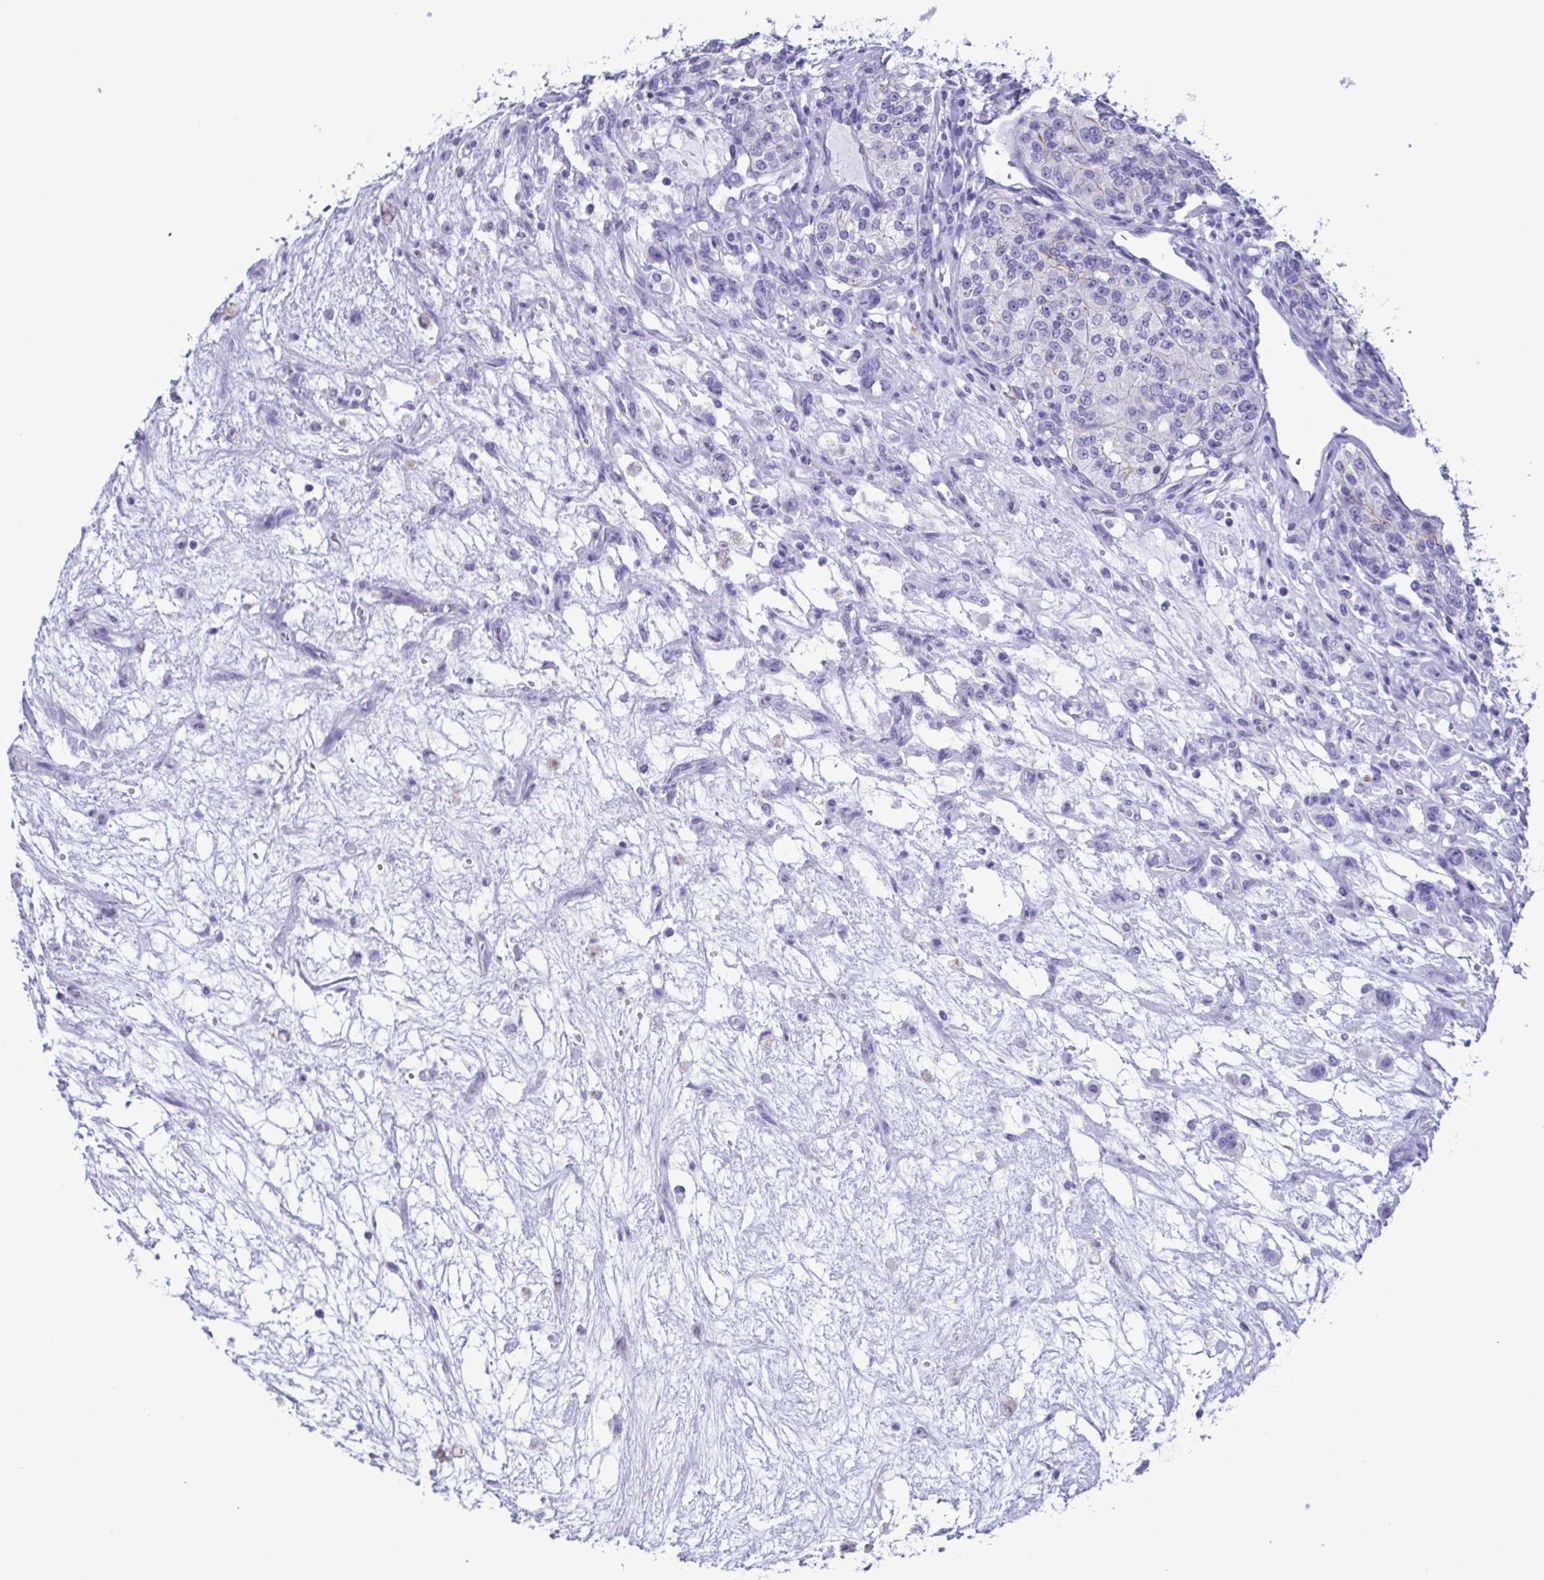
{"staining": {"intensity": "negative", "quantity": "none", "location": "none"}, "tissue": "renal cancer", "cell_type": "Tumor cells", "image_type": "cancer", "snomed": [{"axis": "morphology", "description": "Adenocarcinoma, NOS"}, {"axis": "topography", "description": "Kidney"}], "caption": "Immunohistochemical staining of human renal adenocarcinoma exhibits no significant staining in tumor cells.", "gene": "TSPY2", "patient": {"sex": "female", "age": 63}}